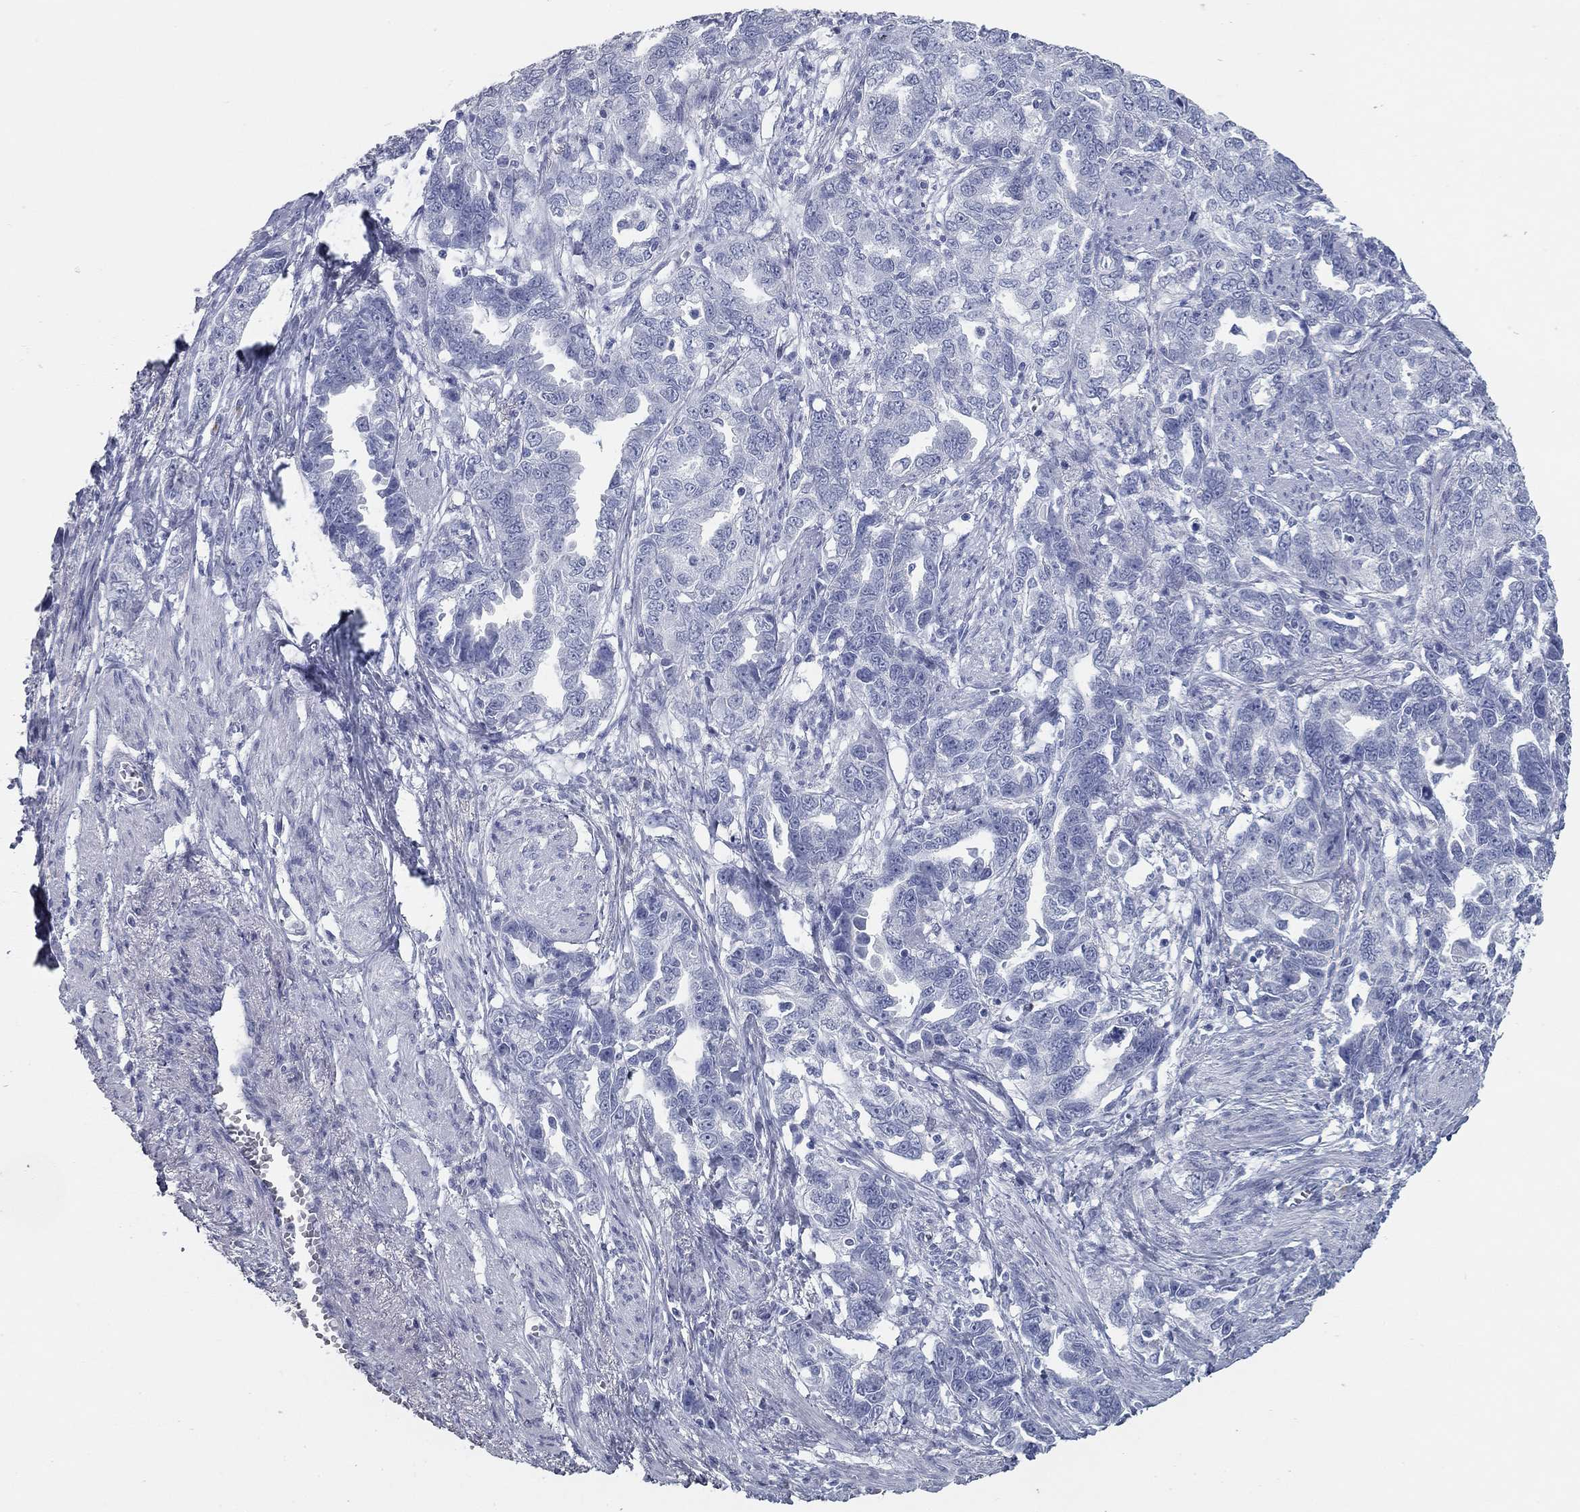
{"staining": {"intensity": "negative", "quantity": "none", "location": "none"}, "tissue": "ovarian cancer", "cell_type": "Tumor cells", "image_type": "cancer", "snomed": [{"axis": "morphology", "description": "Cystadenocarcinoma, serous, NOS"}, {"axis": "topography", "description": "Ovary"}], "caption": "Tumor cells are negative for brown protein staining in ovarian cancer. Nuclei are stained in blue.", "gene": "TAC1", "patient": {"sex": "female", "age": 51}}